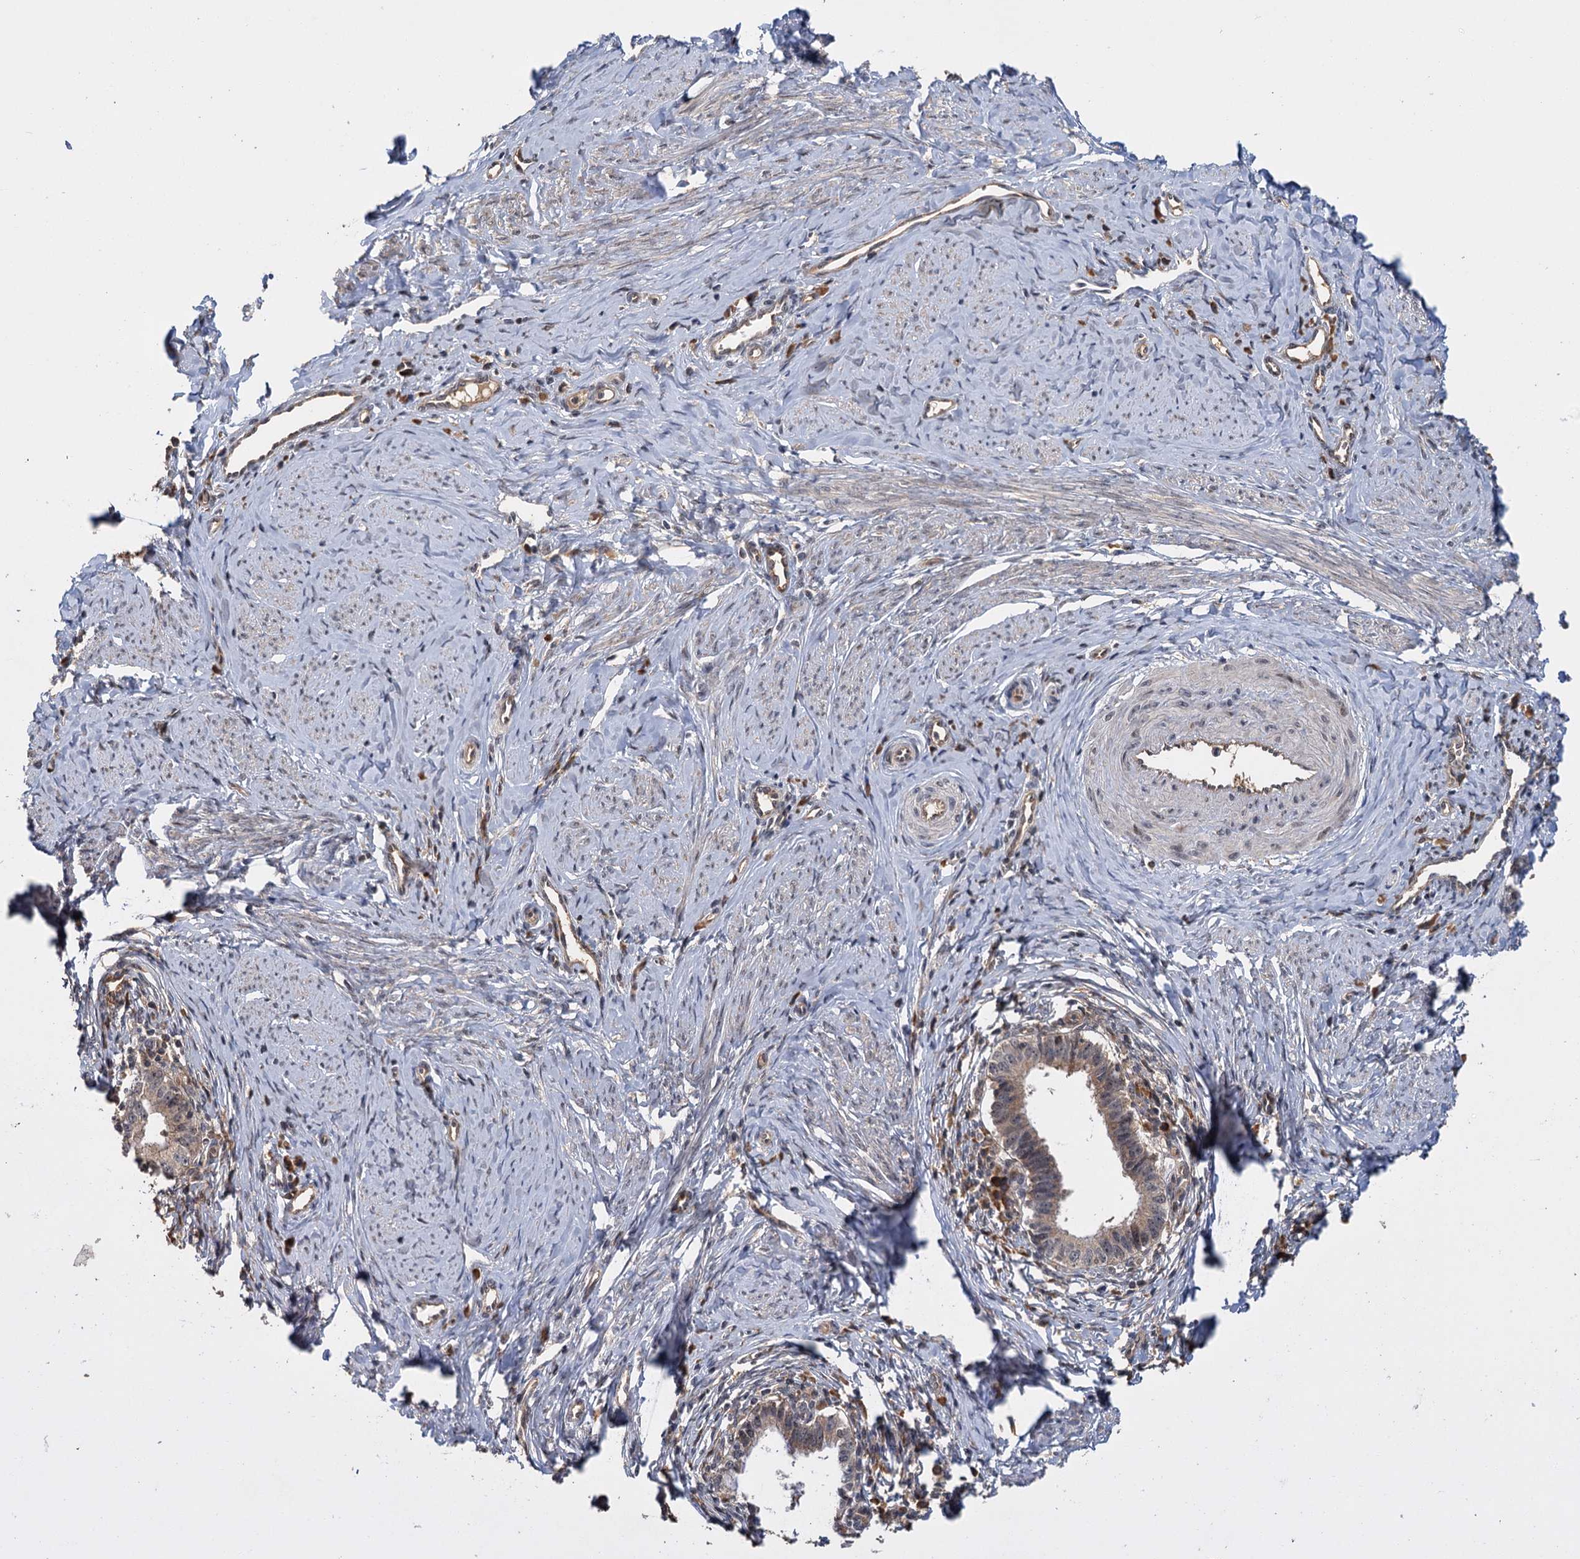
{"staining": {"intensity": "moderate", "quantity": "25%-75%", "location": "cytoplasmic/membranous,nuclear"}, "tissue": "cervical cancer", "cell_type": "Tumor cells", "image_type": "cancer", "snomed": [{"axis": "morphology", "description": "Adenocarcinoma, NOS"}, {"axis": "topography", "description": "Cervix"}], "caption": "Adenocarcinoma (cervical) was stained to show a protein in brown. There is medium levels of moderate cytoplasmic/membranous and nuclear staining in about 25%-75% of tumor cells.", "gene": "KANSL2", "patient": {"sex": "female", "age": 36}}